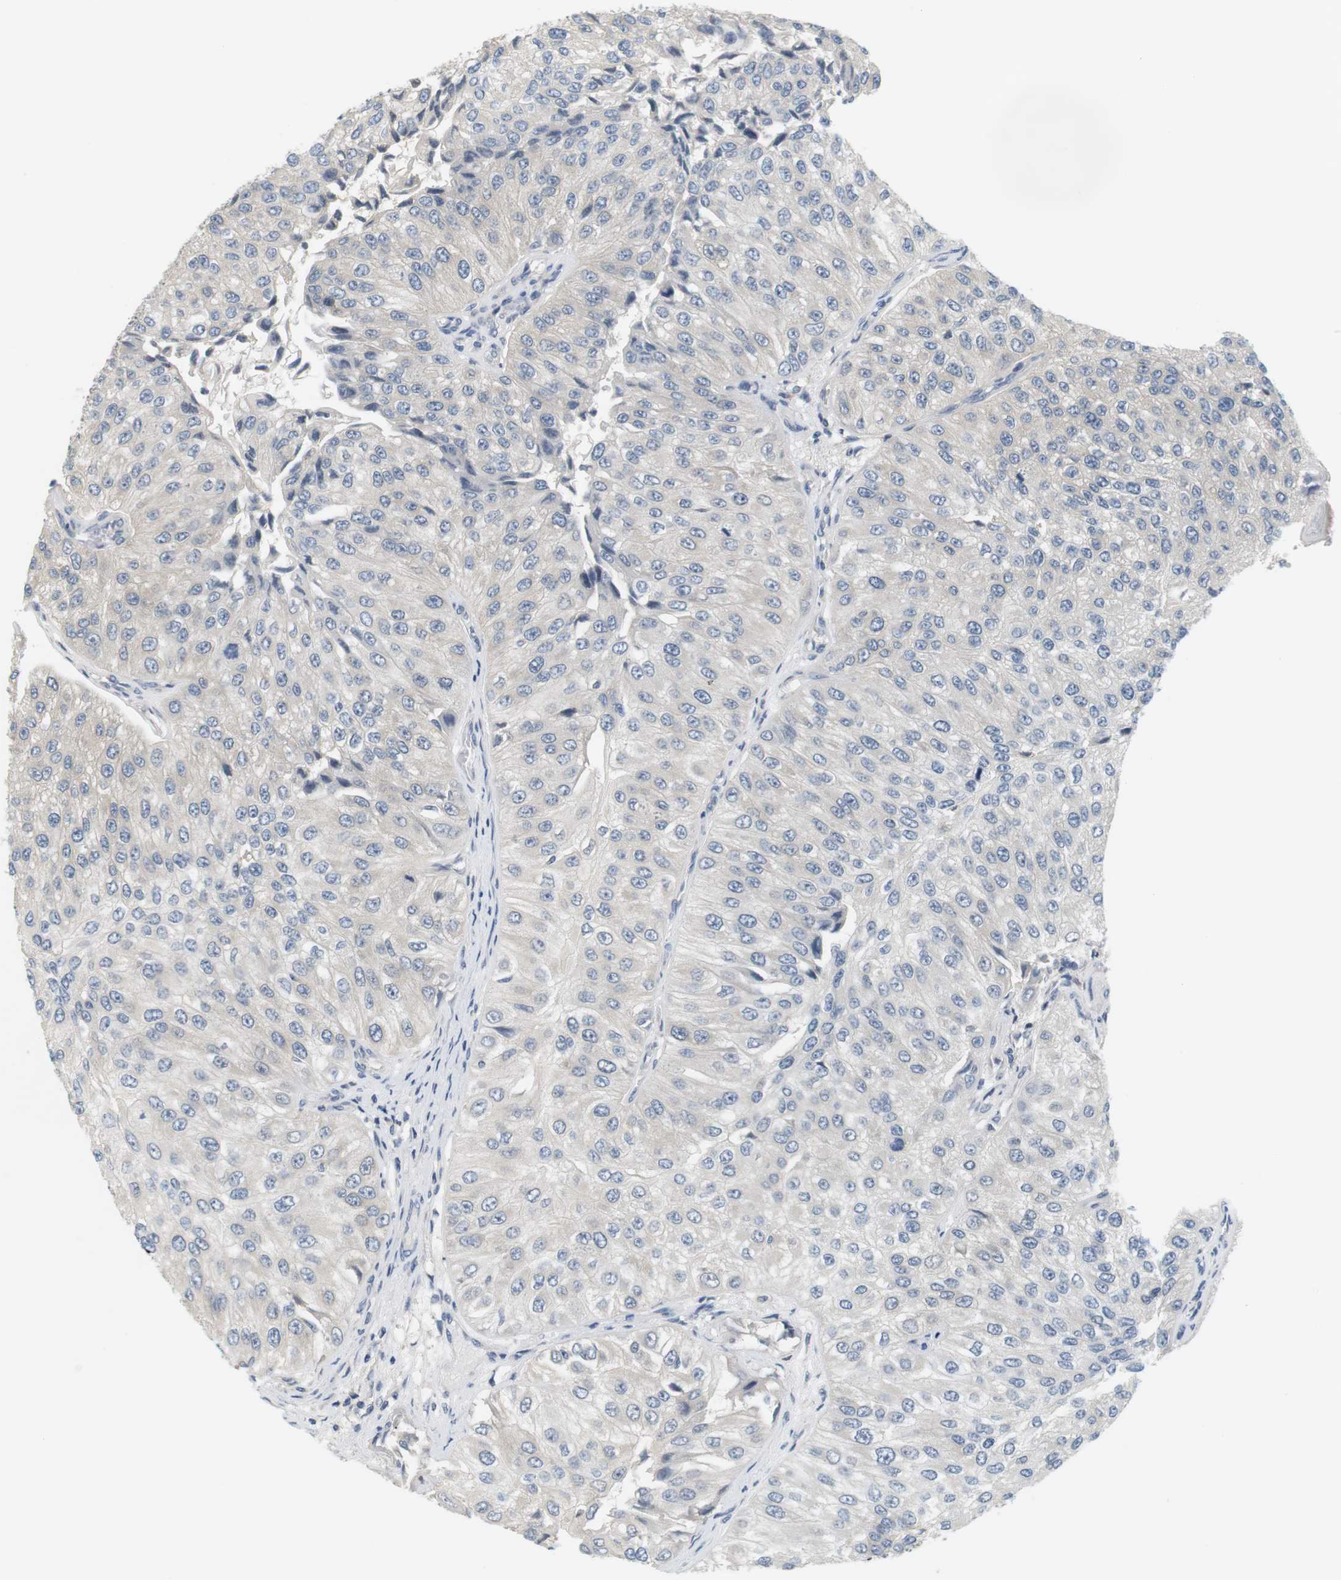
{"staining": {"intensity": "negative", "quantity": "none", "location": "none"}, "tissue": "urothelial cancer", "cell_type": "Tumor cells", "image_type": "cancer", "snomed": [{"axis": "morphology", "description": "Urothelial carcinoma, High grade"}, {"axis": "topography", "description": "Kidney"}, {"axis": "topography", "description": "Urinary bladder"}], "caption": "Photomicrograph shows no significant protein staining in tumor cells of urothelial cancer. The staining was performed using DAB (3,3'-diaminobenzidine) to visualize the protein expression in brown, while the nuclei were stained in blue with hematoxylin (Magnification: 20x).", "gene": "EVA1C", "patient": {"sex": "male", "age": 77}}